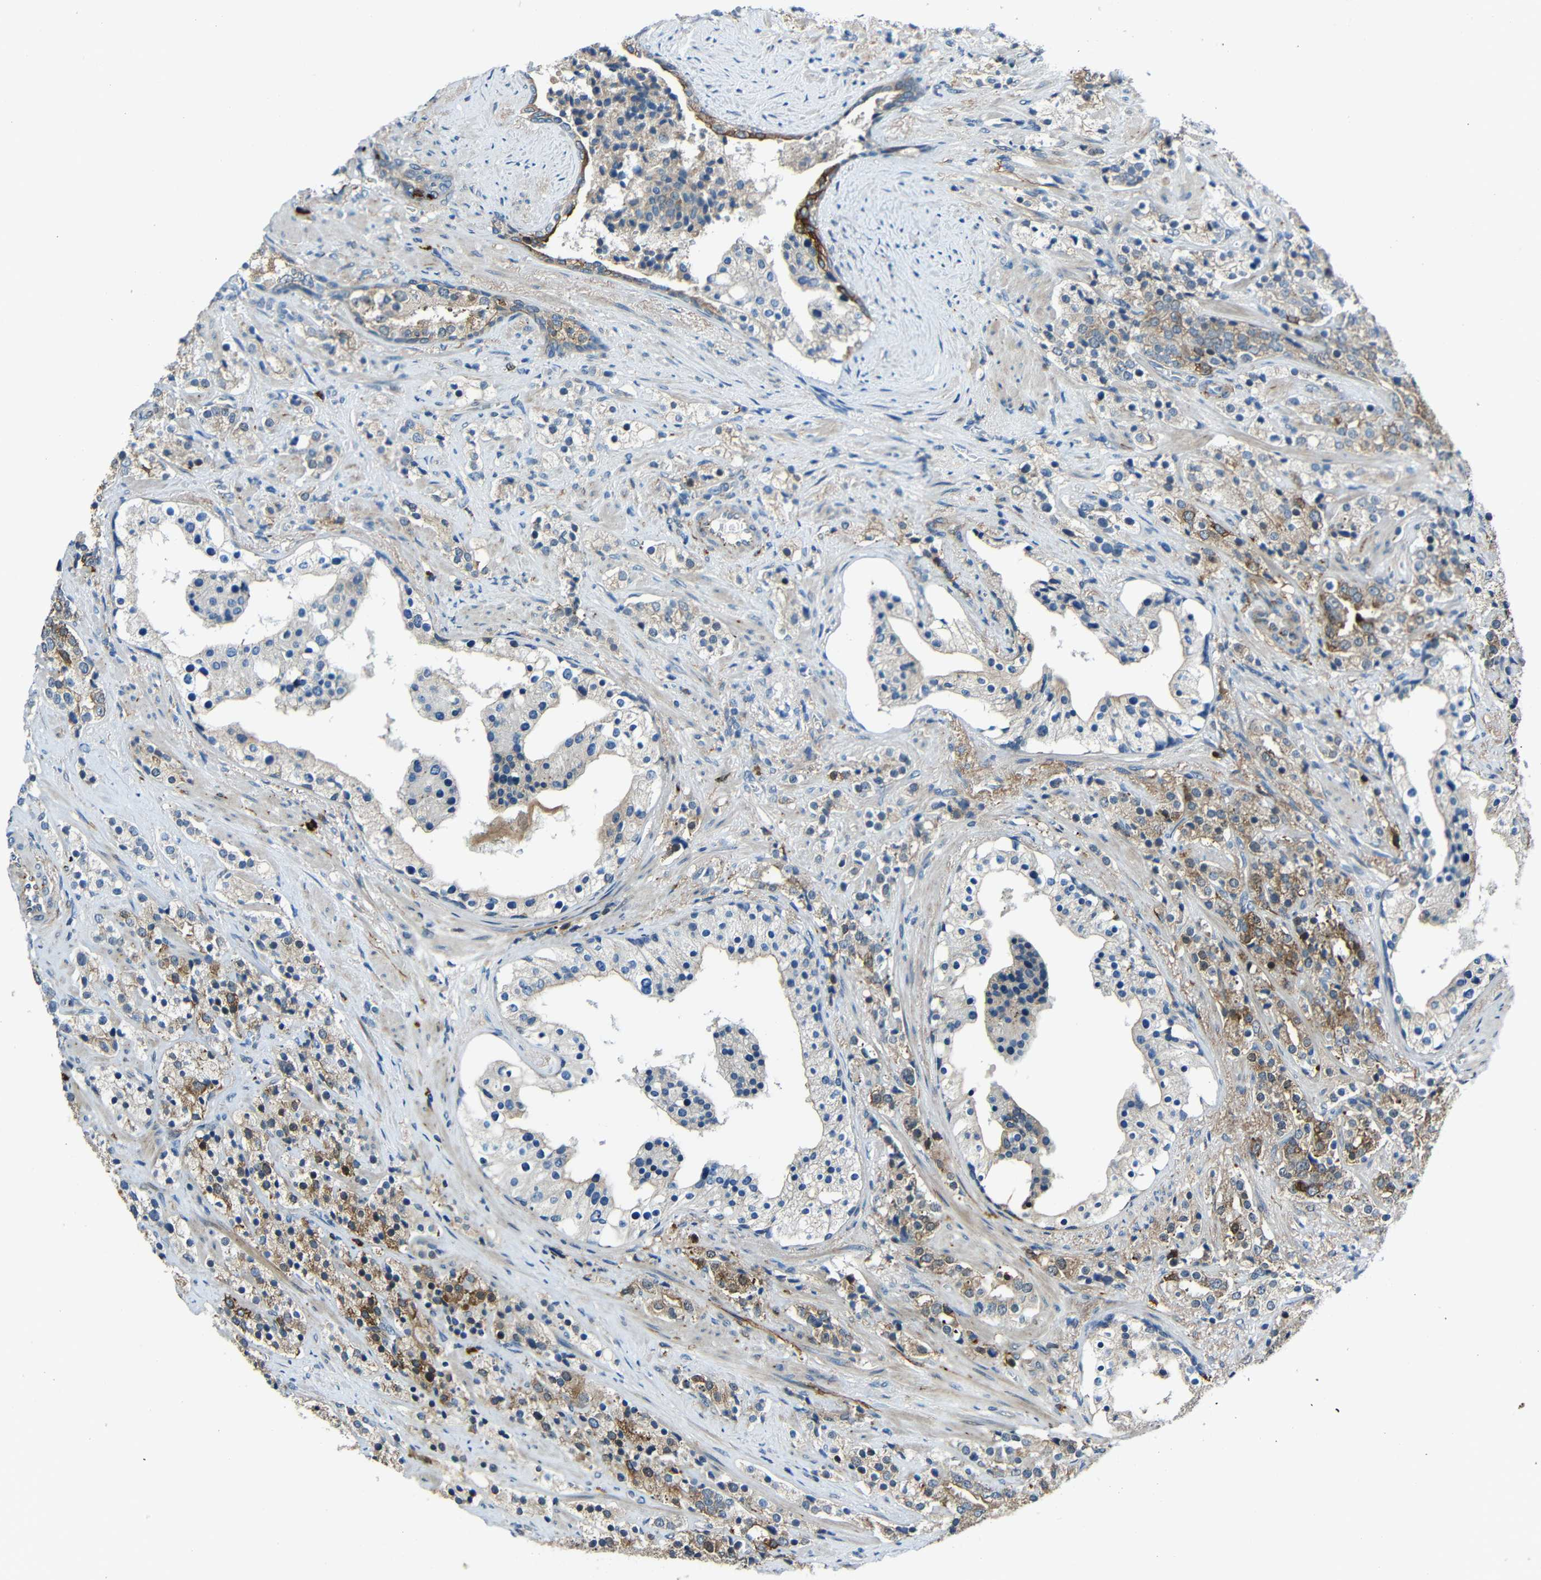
{"staining": {"intensity": "strong", "quantity": "25%-75%", "location": "cytoplasmic/membranous"}, "tissue": "prostate cancer", "cell_type": "Tumor cells", "image_type": "cancer", "snomed": [{"axis": "morphology", "description": "Adenocarcinoma, High grade"}, {"axis": "topography", "description": "Prostate"}], "caption": "Strong cytoplasmic/membranous protein staining is appreciated in about 25%-75% of tumor cells in prostate cancer (adenocarcinoma (high-grade)).", "gene": "DCLK1", "patient": {"sex": "male", "age": 71}}